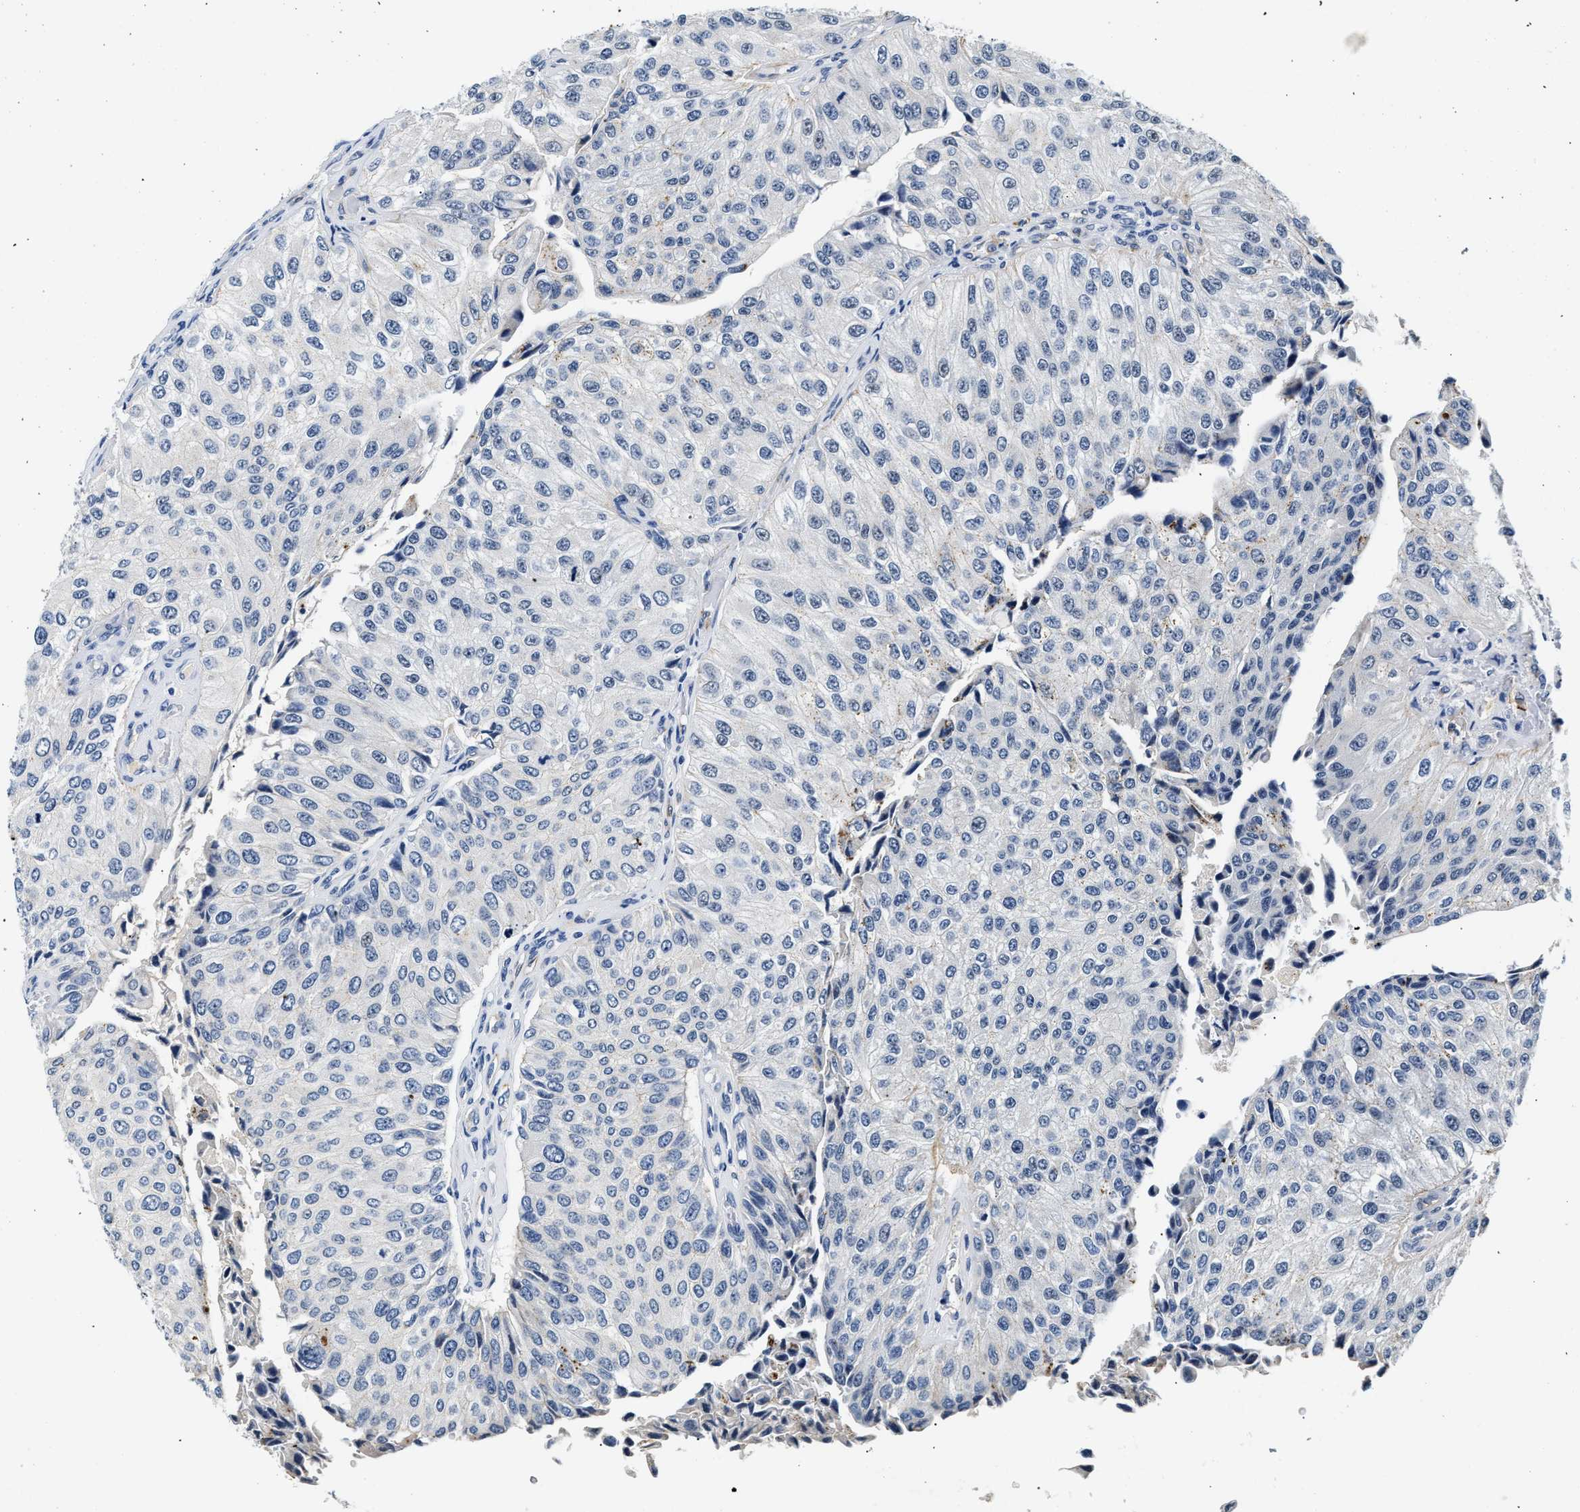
{"staining": {"intensity": "negative", "quantity": "none", "location": "none"}, "tissue": "urothelial cancer", "cell_type": "Tumor cells", "image_type": "cancer", "snomed": [{"axis": "morphology", "description": "Urothelial carcinoma, High grade"}, {"axis": "topography", "description": "Kidney"}, {"axis": "topography", "description": "Urinary bladder"}], "caption": "Immunohistochemistry (IHC) micrograph of high-grade urothelial carcinoma stained for a protein (brown), which reveals no staining in tumor cells.", "gene": "MED22", "patient": {"sex": "male", "age": 77}}